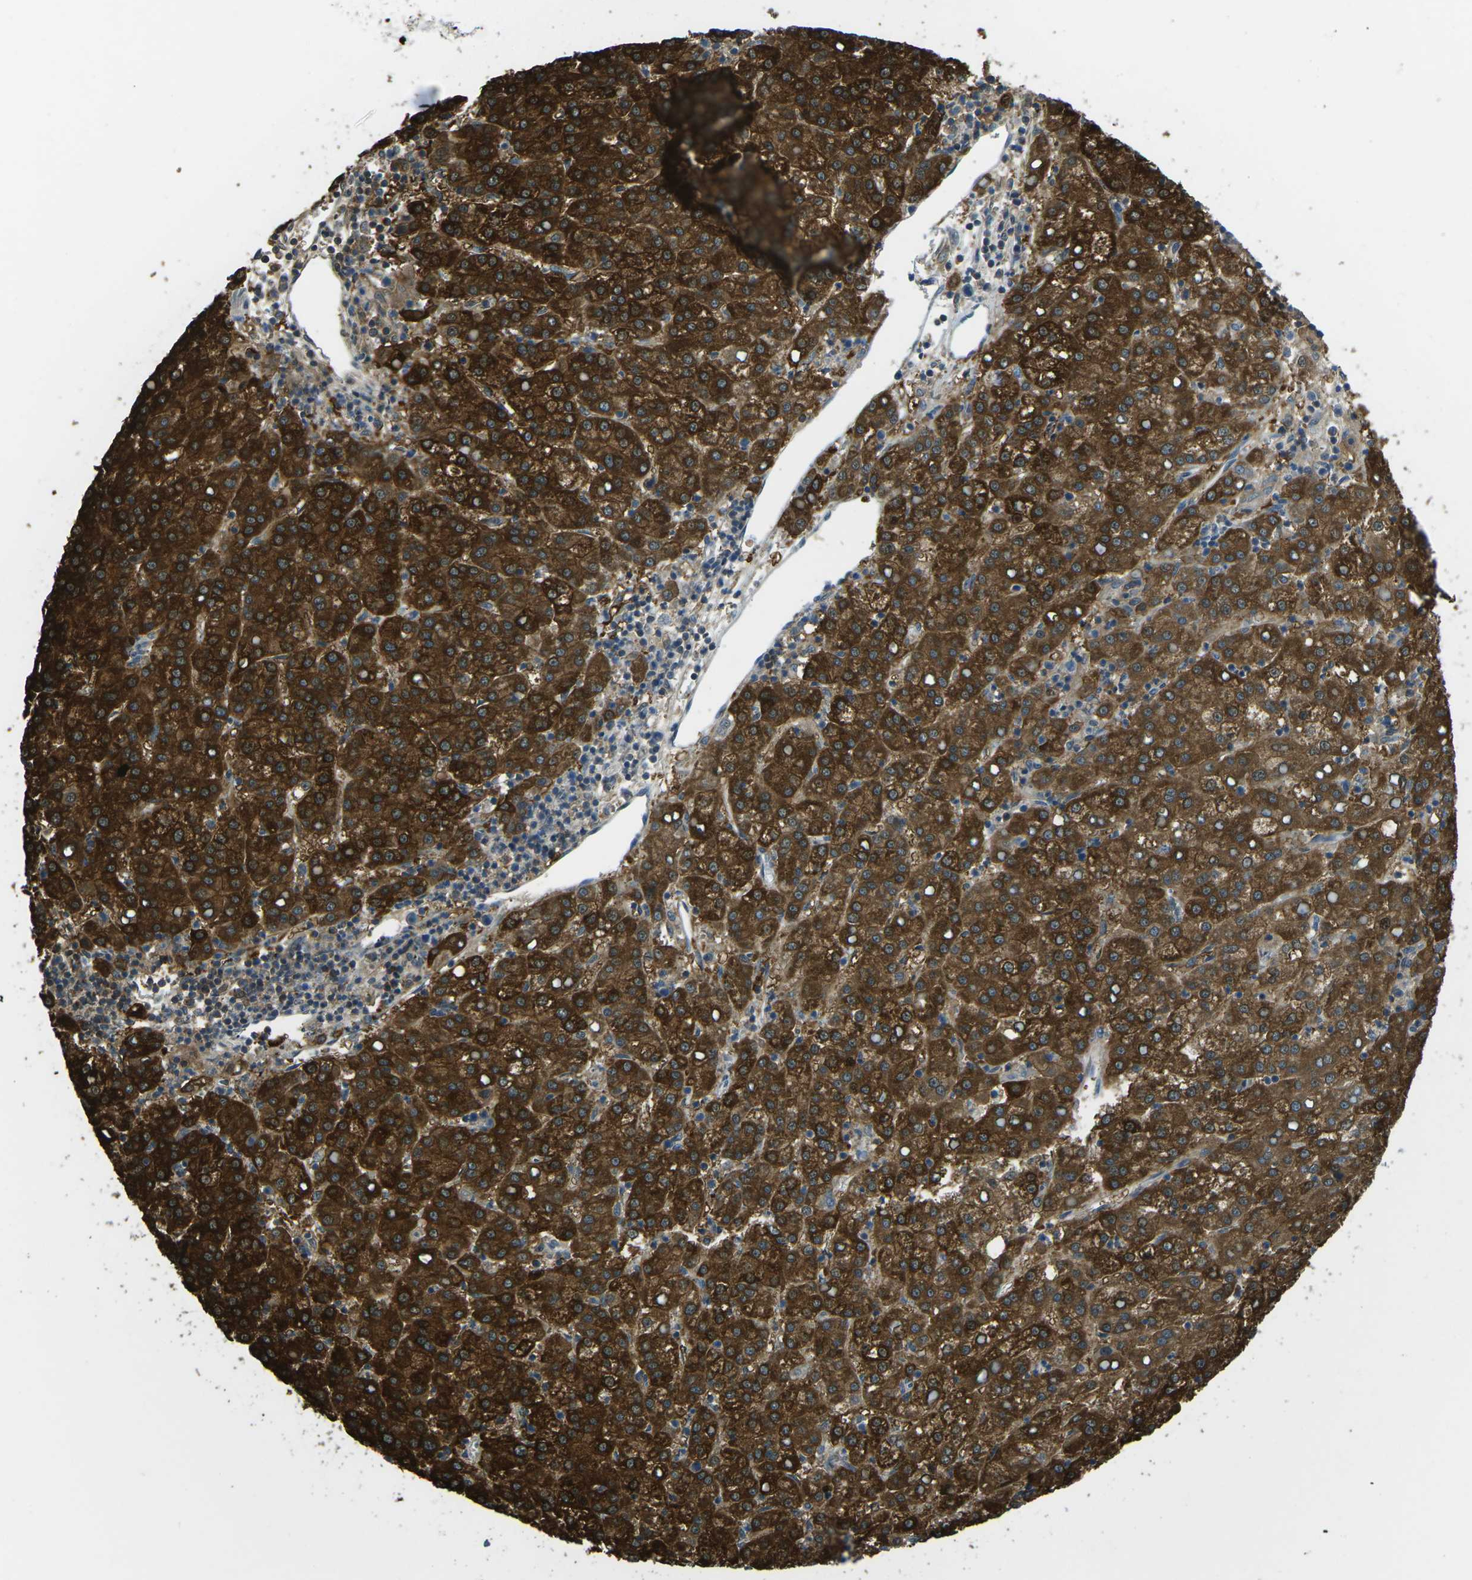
{"staining": {"intensity": "strong", "quantity": ">75%", "location": "cytoplasmic/membranous"}, "tissue": "liver cancer", "cell_type": "Tumor cells", "image_type": "cancer", "snomed": [{"axis": "morphology", "description": "Carcinoma, Hepatocellular, NOS"}, {"axis": "topography", "description": "Liver"}], "caption": "IHC image of neoplastic tissue: liver cancer stained using IHC exhibits high levels of strong protein expression localized specifically in the cytoplasmic/membranous of tumor cells, appearing as a cytoplasmic/membranous brown color.", "gene": "PIEZO2", "patient": {"sex": "female", "age": 58}}